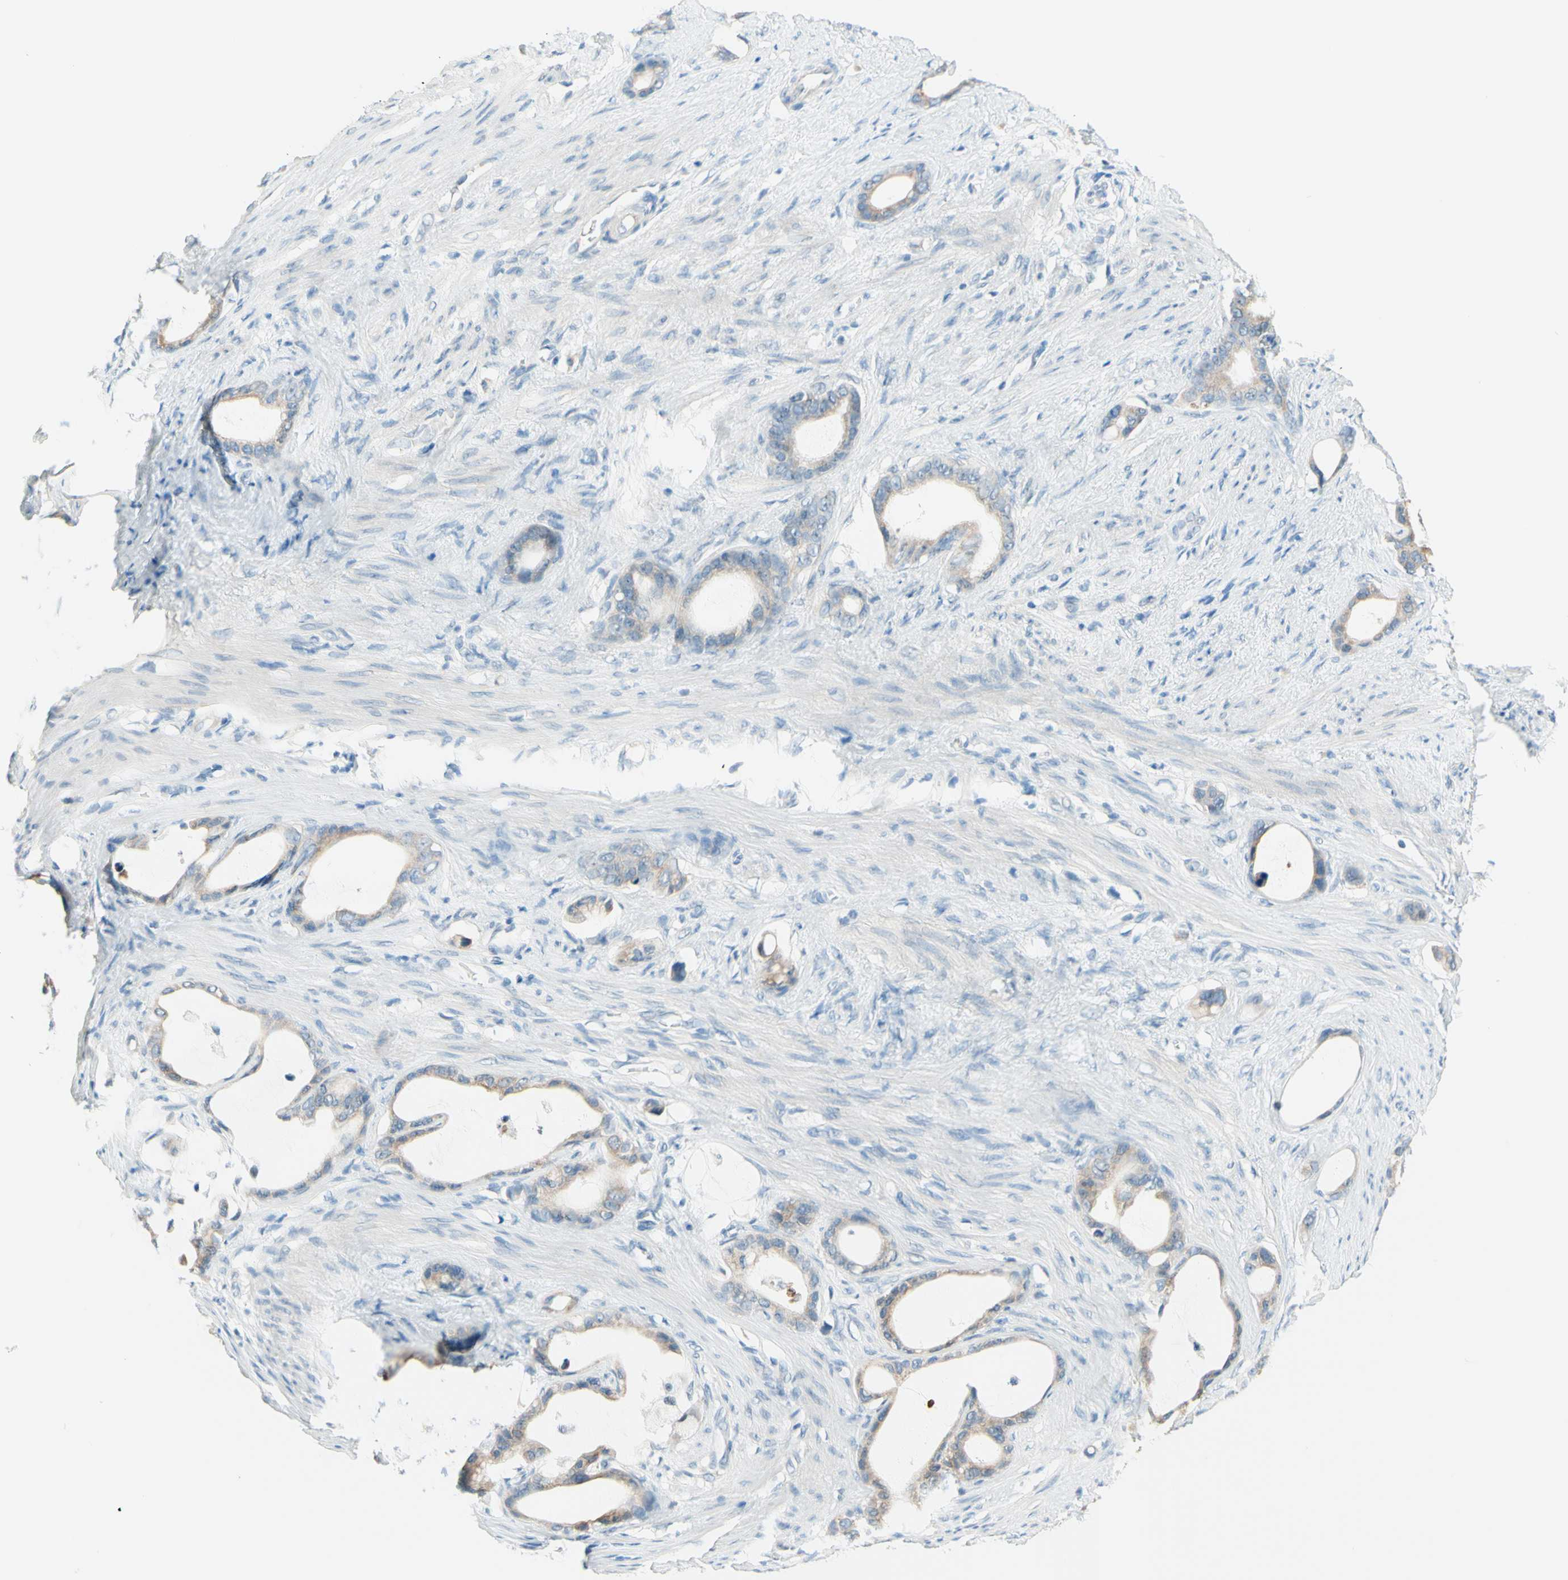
{"staining": {"intensity": "weak", "quantity": "25%-75%", "location": "cytoplasmic/membranous"}, "tissue": "stomach cancer", "cell_type": "Tumor cells", "image_type": "cancer", "snomed": [{"axis": "morphology", "description": "Adenocarcinoma, NOS"}, {"axis": "topography", "description": "Stomach"}], "caption": "Immunohistochemistry (IHC) photomicrograph of stomach cancer (adenocarcinoma) stained for a protein (brown), which demonstrates low levels of weak cytoplasmic/membranous staining in about 25%-75% of tumor cells.", "gene": "JPH1", "patient": {"sex": "female", "age": 75}}